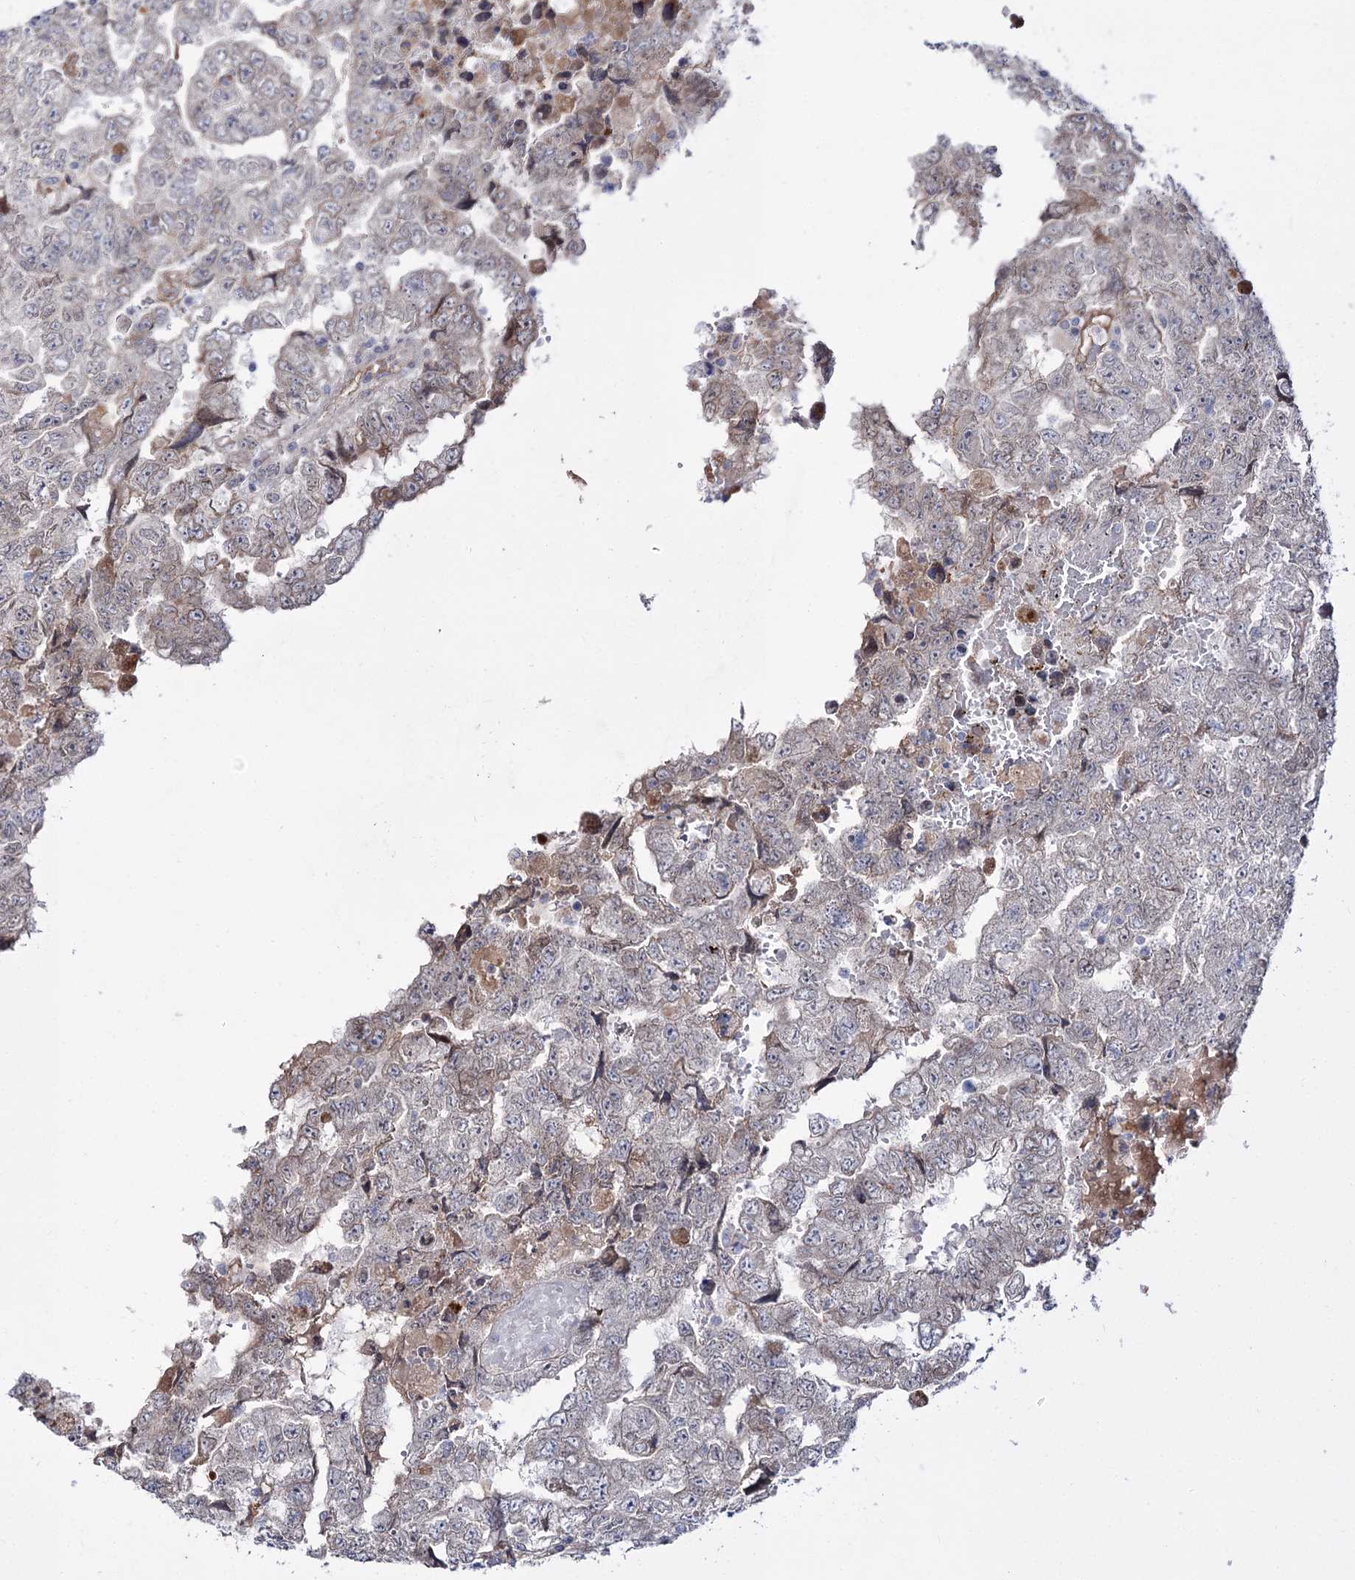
{"staining": {"intensity": "weak", "quantity": "<25%", "location": "cytoplasmic/membranous"}, "tissue": "testis cancer", "cell_type": "Tumor cells", "image_type": "cancer", "snomed": [{"axis": "morphology", "description": "Carcinoma, Embryonal, NOS"}, {"axis": "topography", "description": "Testis"}], "caption": "Tumor cells are negative for brown protein staining in testis cancer.", "gene": "C11orf80", "patient": {"sex": "male", "age": 36}}